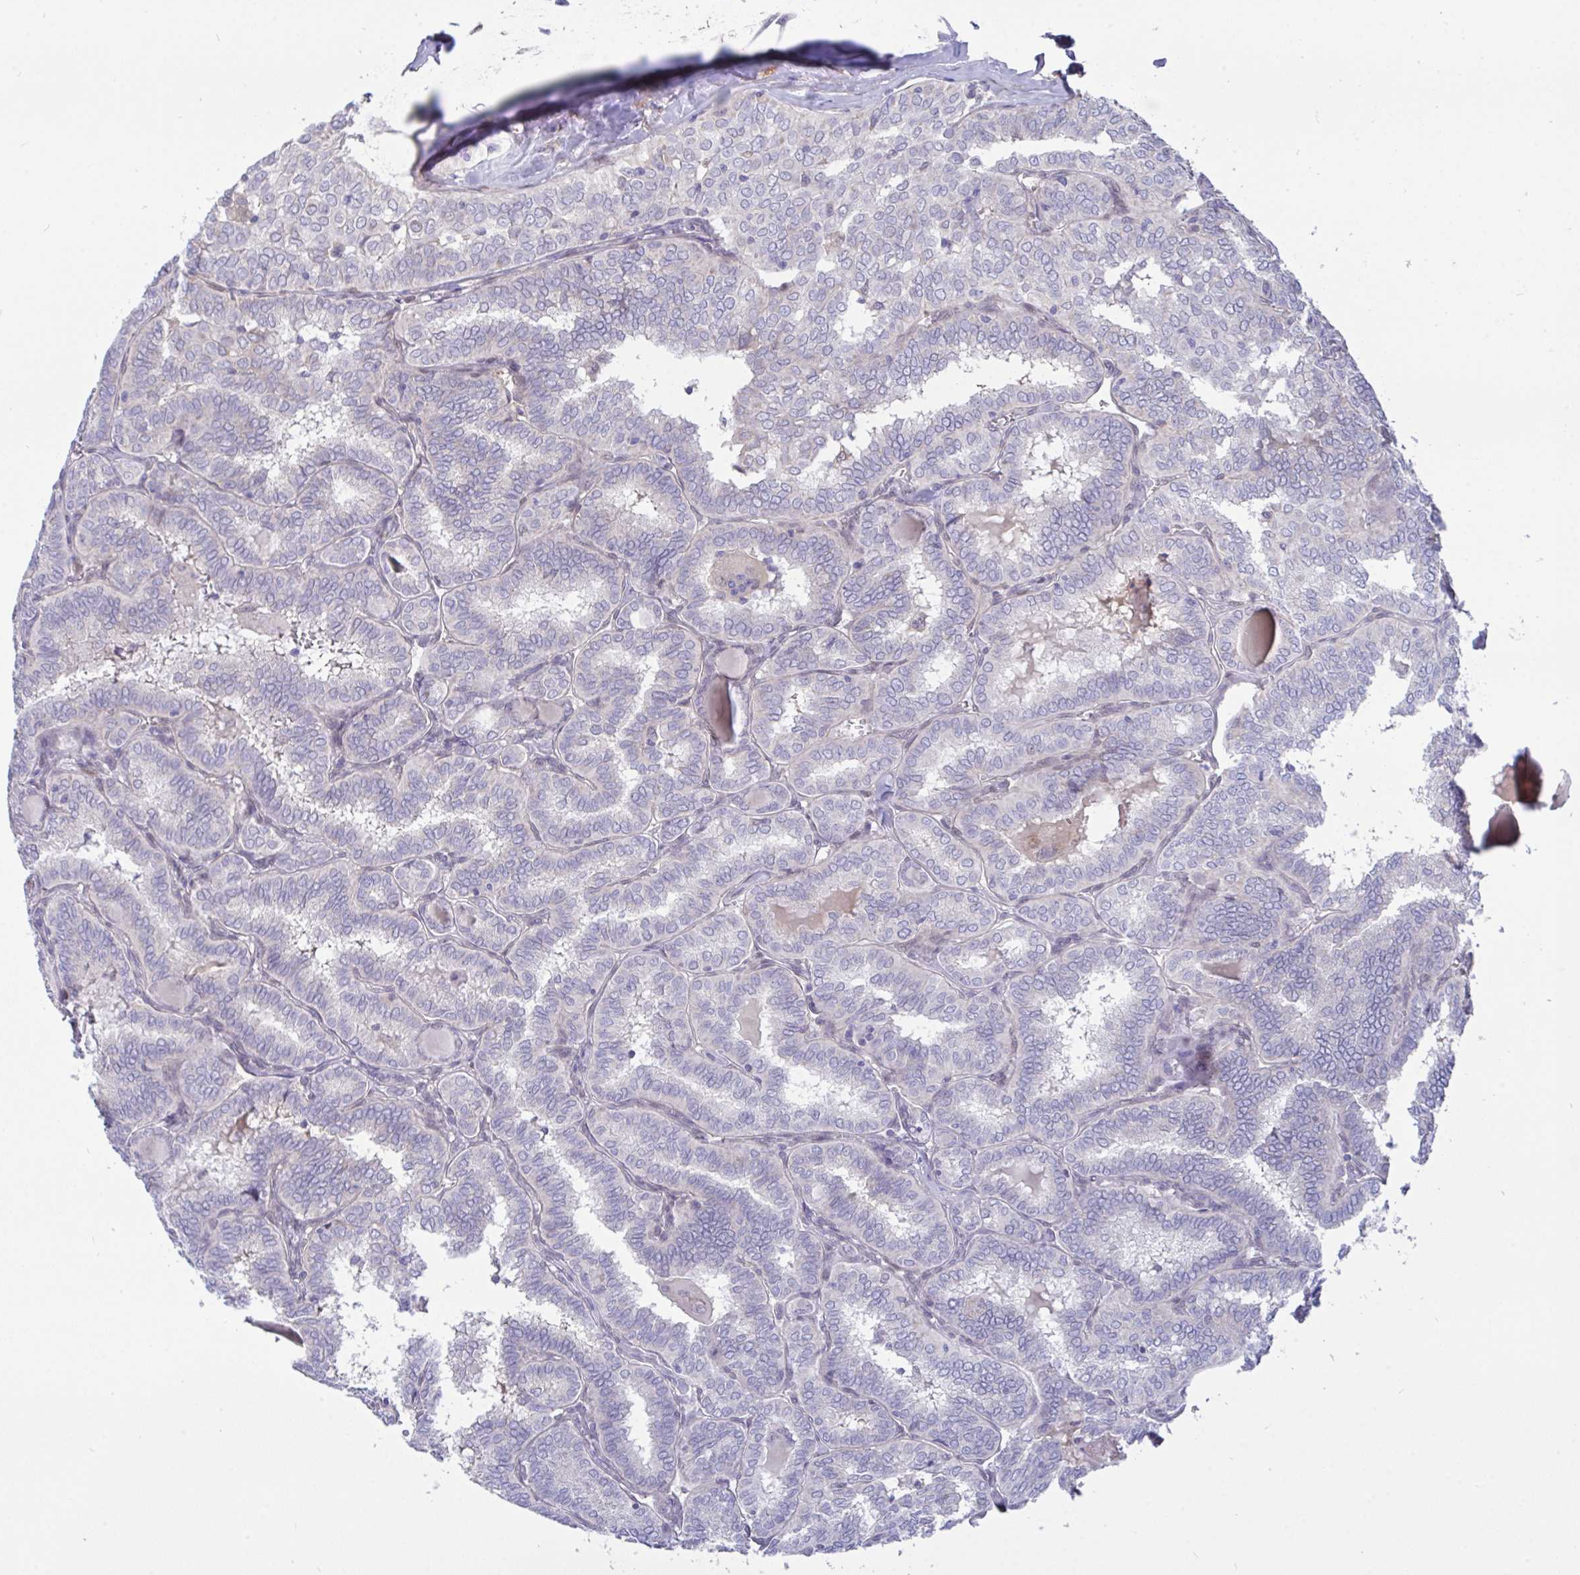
{"staining": {"intensity": "negative", "quantity": "none", "location": "none"}, "tissue": "thyroid cancer", "cell_type": "Tumor cells", "image_type": "cancer", "snomed": [{"axis": "morphology", "description": "Papillary adenocarcinoma, NOS"}, {"axis": "topography", "description": "Thyroid gland"}], "caption": "Thyroid cancer stained for a protein using IHC demonstrates no positivity tumor cells.", "gene": "L3HYPDH", "patient": {"sex": "female", "age": 30}}